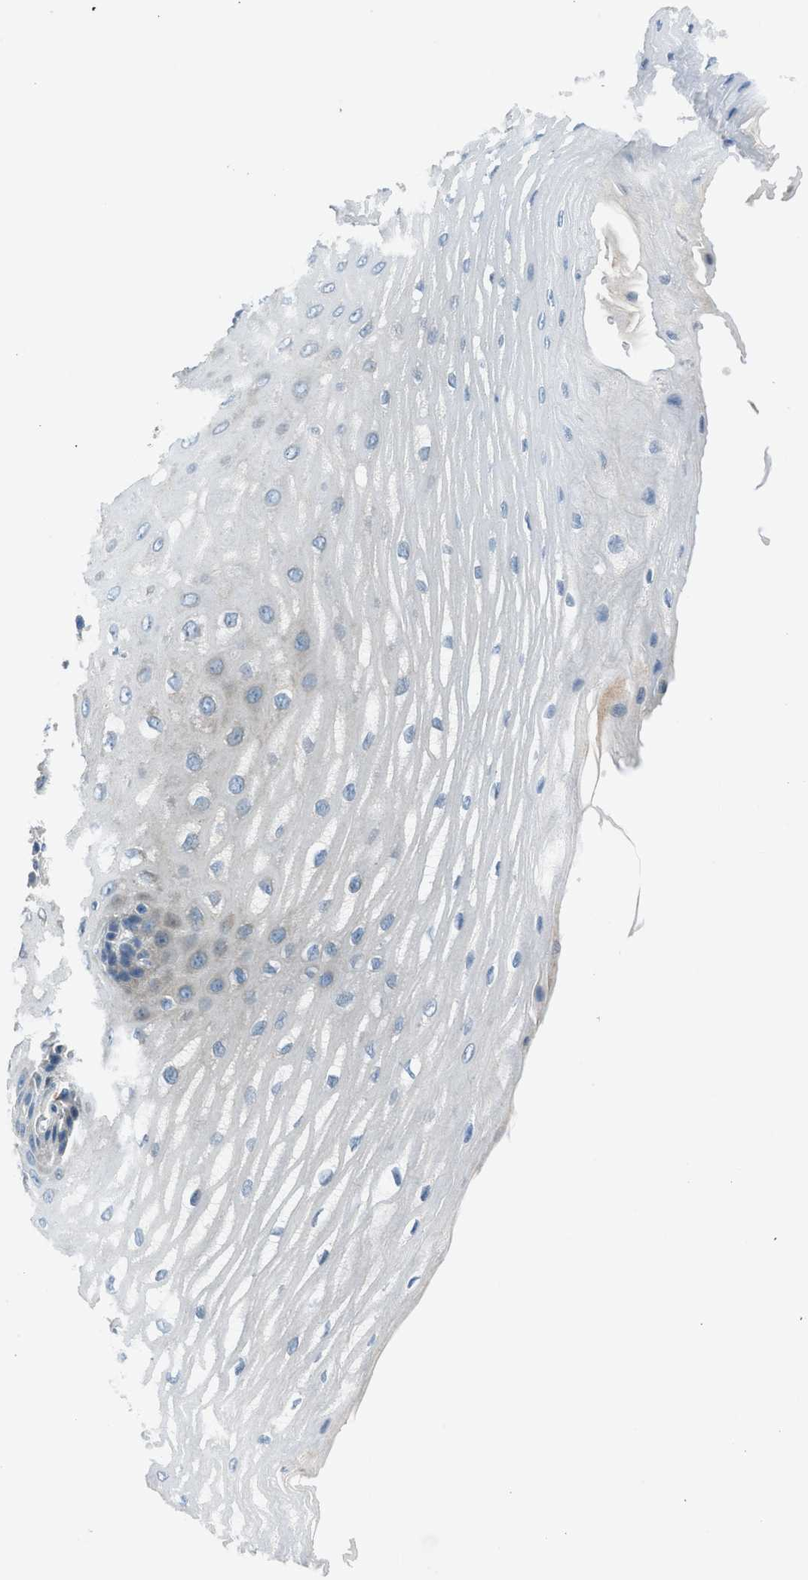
{"staining": {"intensity": "weak", "quantity": "<25%", "location": "cytoplasmic/membranous"}, "tissue": "esophagus", "cell_type": "Squamous epithelial cells", "image_type": "normal", "snomed": [{"axis": "morphology", "description": "Normal tissue, NOS"}, {"axis": "topography", "description": "Esophagus"}], "caption": "High magnification brightfield microscopy of normal esophagus stained with DAB (3,3'-diaminobenzidine) (brown) and counterstained with hematoxylin (blue): squamous epithelial cells show no significant positivity.", "gene": "BMP1", "patient": {"sex": "male", "age": 54}}